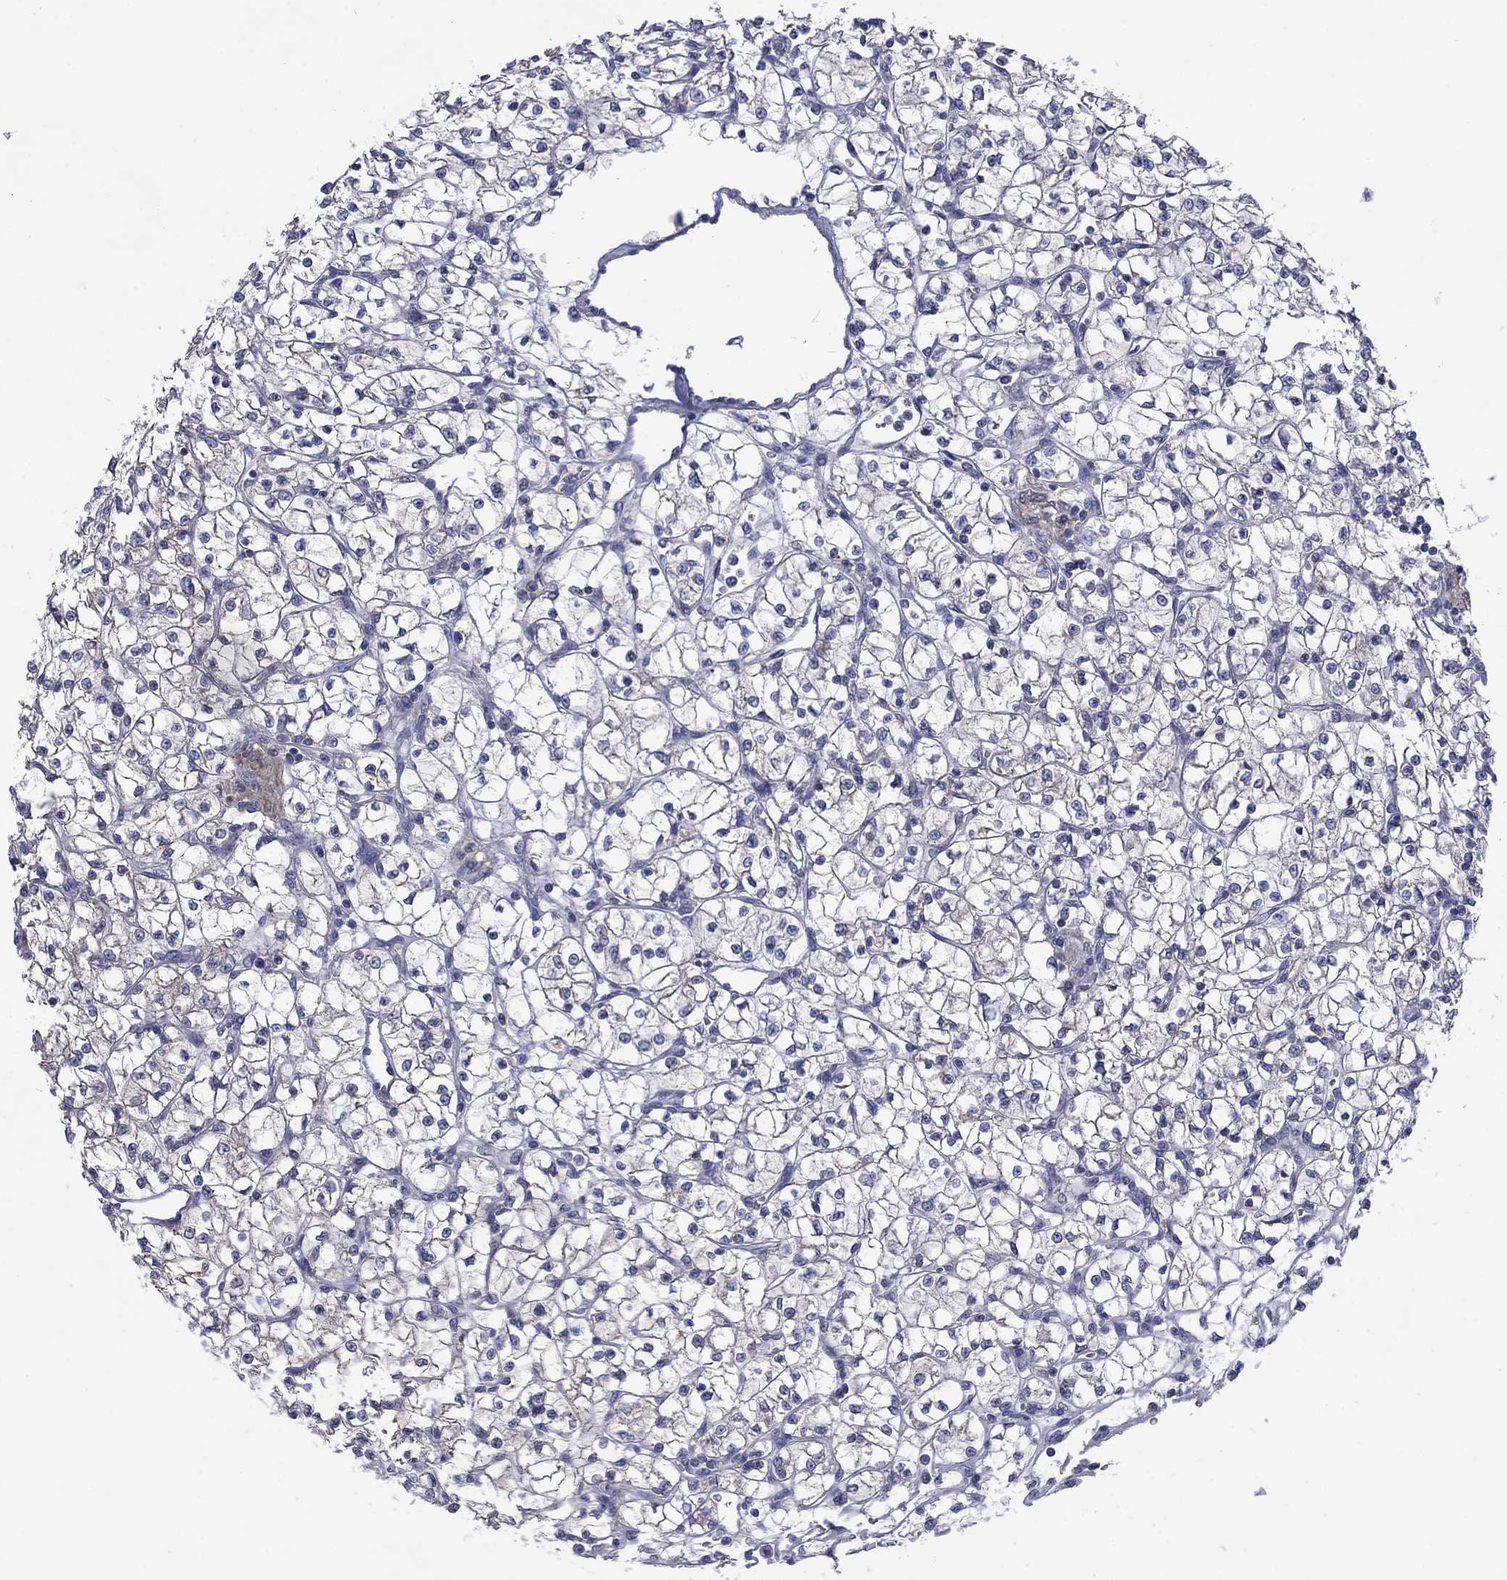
{"staining": {"intensity": "negative", "quantity": "none", "location": "none"}, "tissue": "renal cancer", "cell_type": "Tumor cells", "image_type": "cancer", "snomed": [{"axis": "morphology", "description": "Adenocarcinoma, NOS"}, {"axis": "topography", "description": "Kidney"}], "caption": "Renal cancer was stained to show a protein in brown. There is no significant positivity in tumor cells.", "gene": "FRK", "patient": {"sex": "female", "age": 64}}